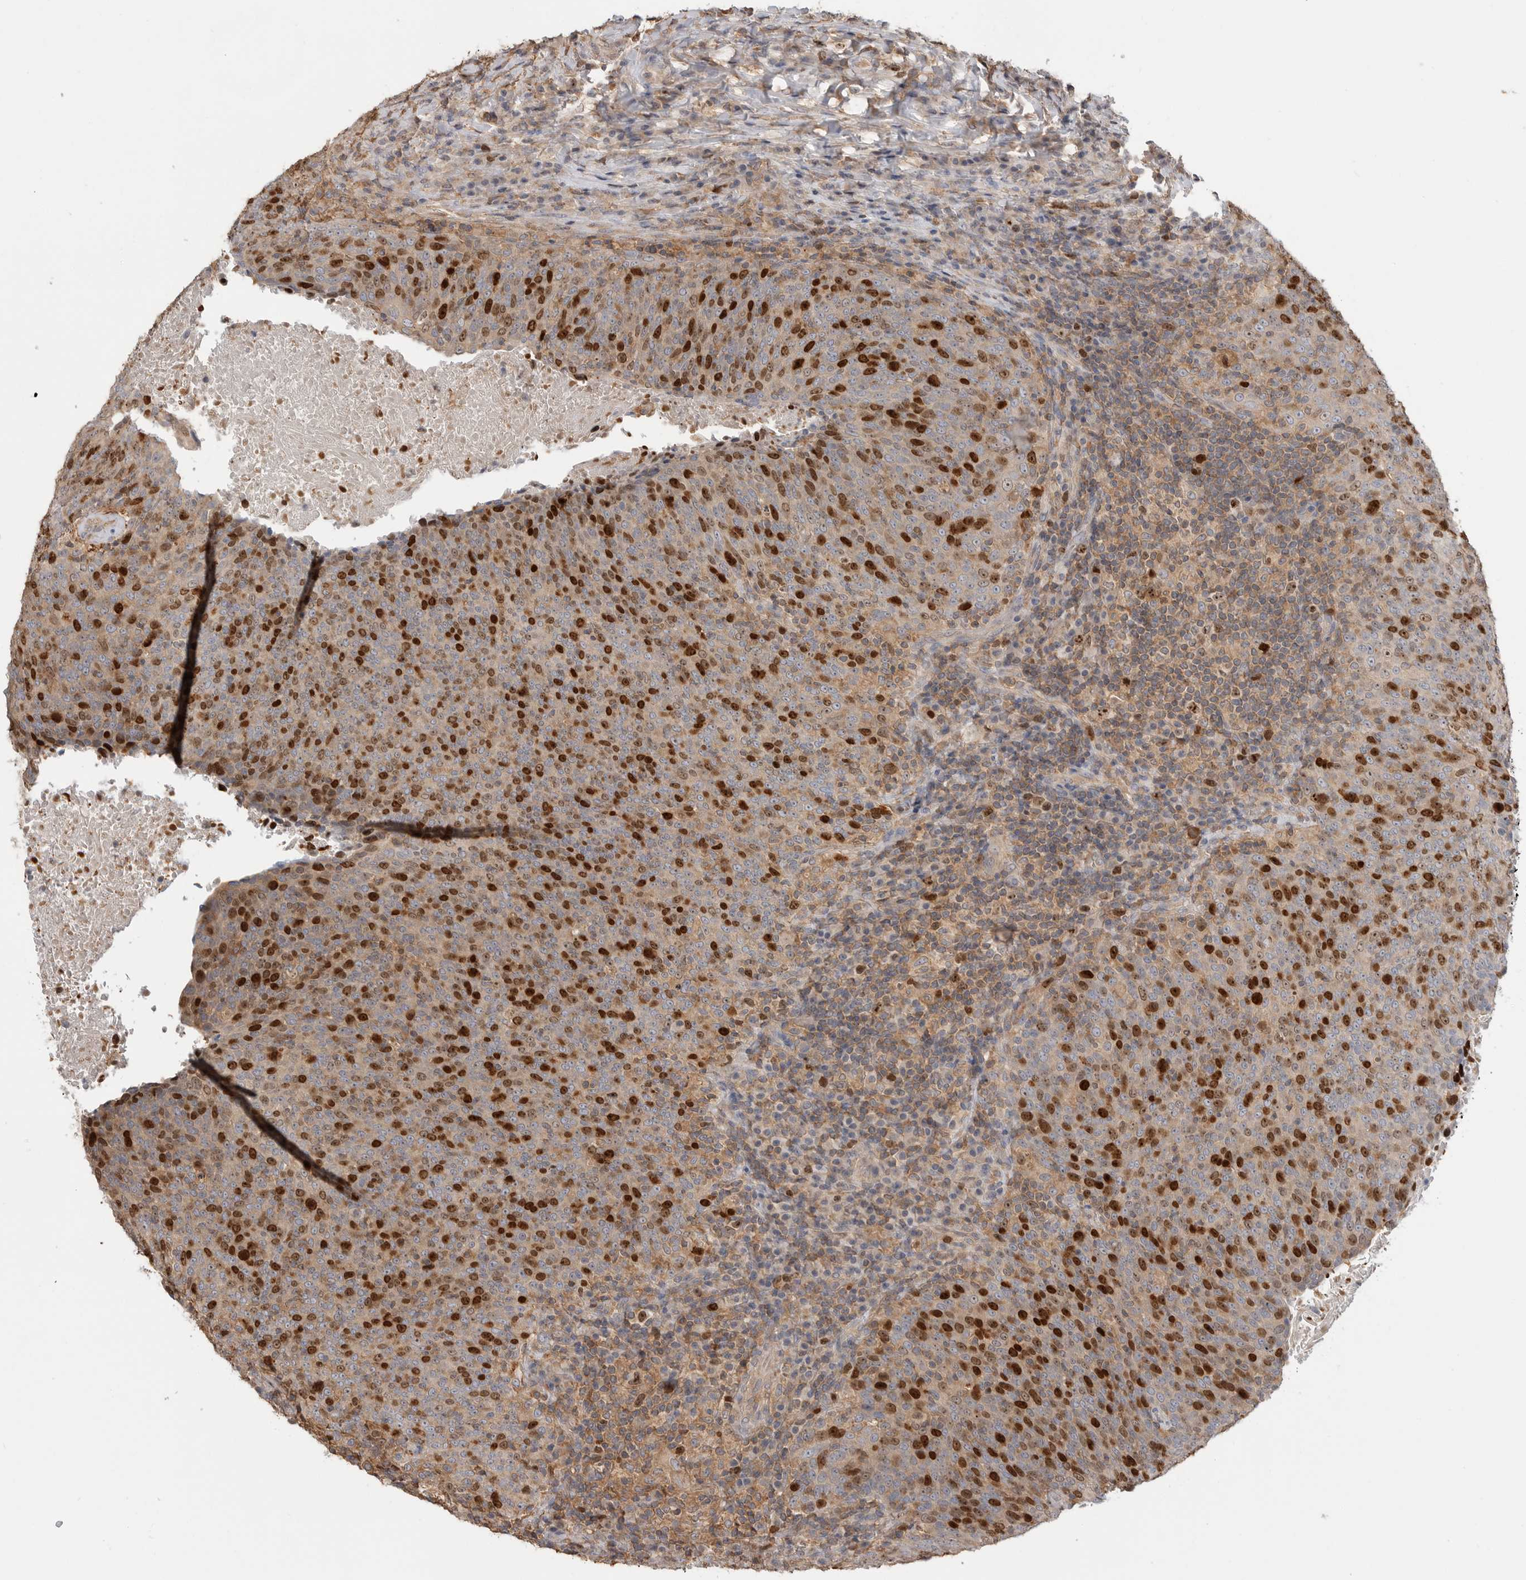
{"staining": {"intensity": "strong", "quantity": "25%-75%", "location": "nuclear"}, "tissue": "head and neck cancer", "cell_type": "Tumor cells", "image_type": "cancer", "snomed": [{"axis": "morphology", "description": "Squamous cell carcinoma, NOS"}, {"axis": "morphology", "description": "Squamous cell carcinoma, metastatic, NOS"}, {"axis": "topography", "description": "Lymph node"}, {"axis": "topography", "description": "Head-Neck"}], "caption": "High-magnification brightfield microscopy of head and neck cancer stained with DAB (brown) and counterstained with hematoxylin (blue). tumor cells exhibit strong nuclear expression is present in approximately25%-75% of cells.", "gene": "TOP2A", "patient": {"sex": "male", "age": 62}}